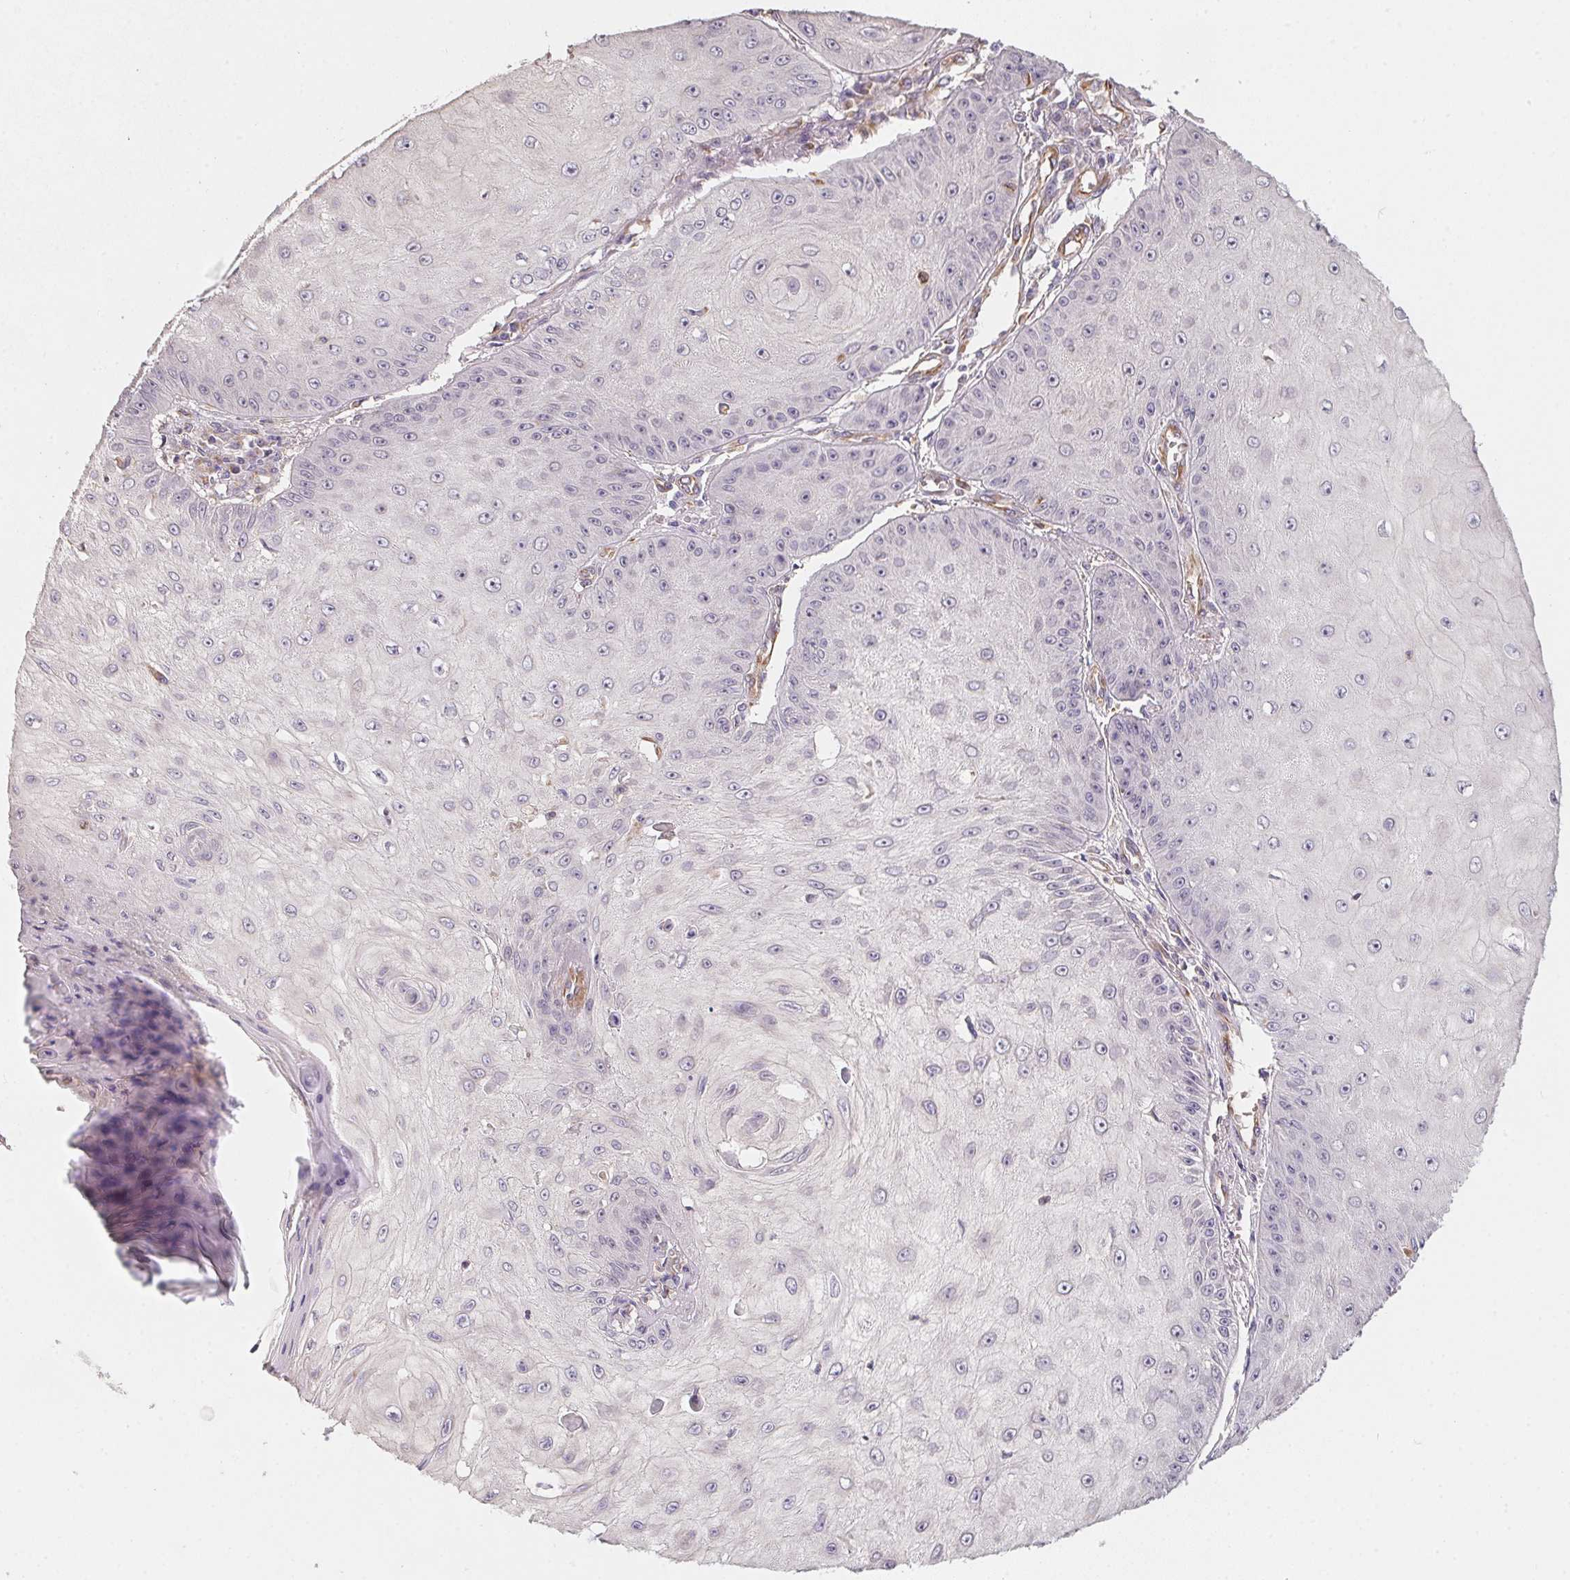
{"staining": {"intensity": "negative", "quantity": "none", "location": "none"}, "tissue": "skin cancer", "cell_type": "Tumor cells", "image_type": "cancer", "snomed": [{"axis": "morphology", "description": "Squamous cell carcinoma, NOS"}, {"axis": "topography", "description": "Skin"}], "caption": "A high-resolution photomicrograph shows immunohistochemistry (IHC) staining of skin squamous cell carcinoma, which demonstrates no significant expression in tumor cells.", "gene": "TBKBP1", "patient": {"sex": "male", "age": 70}}